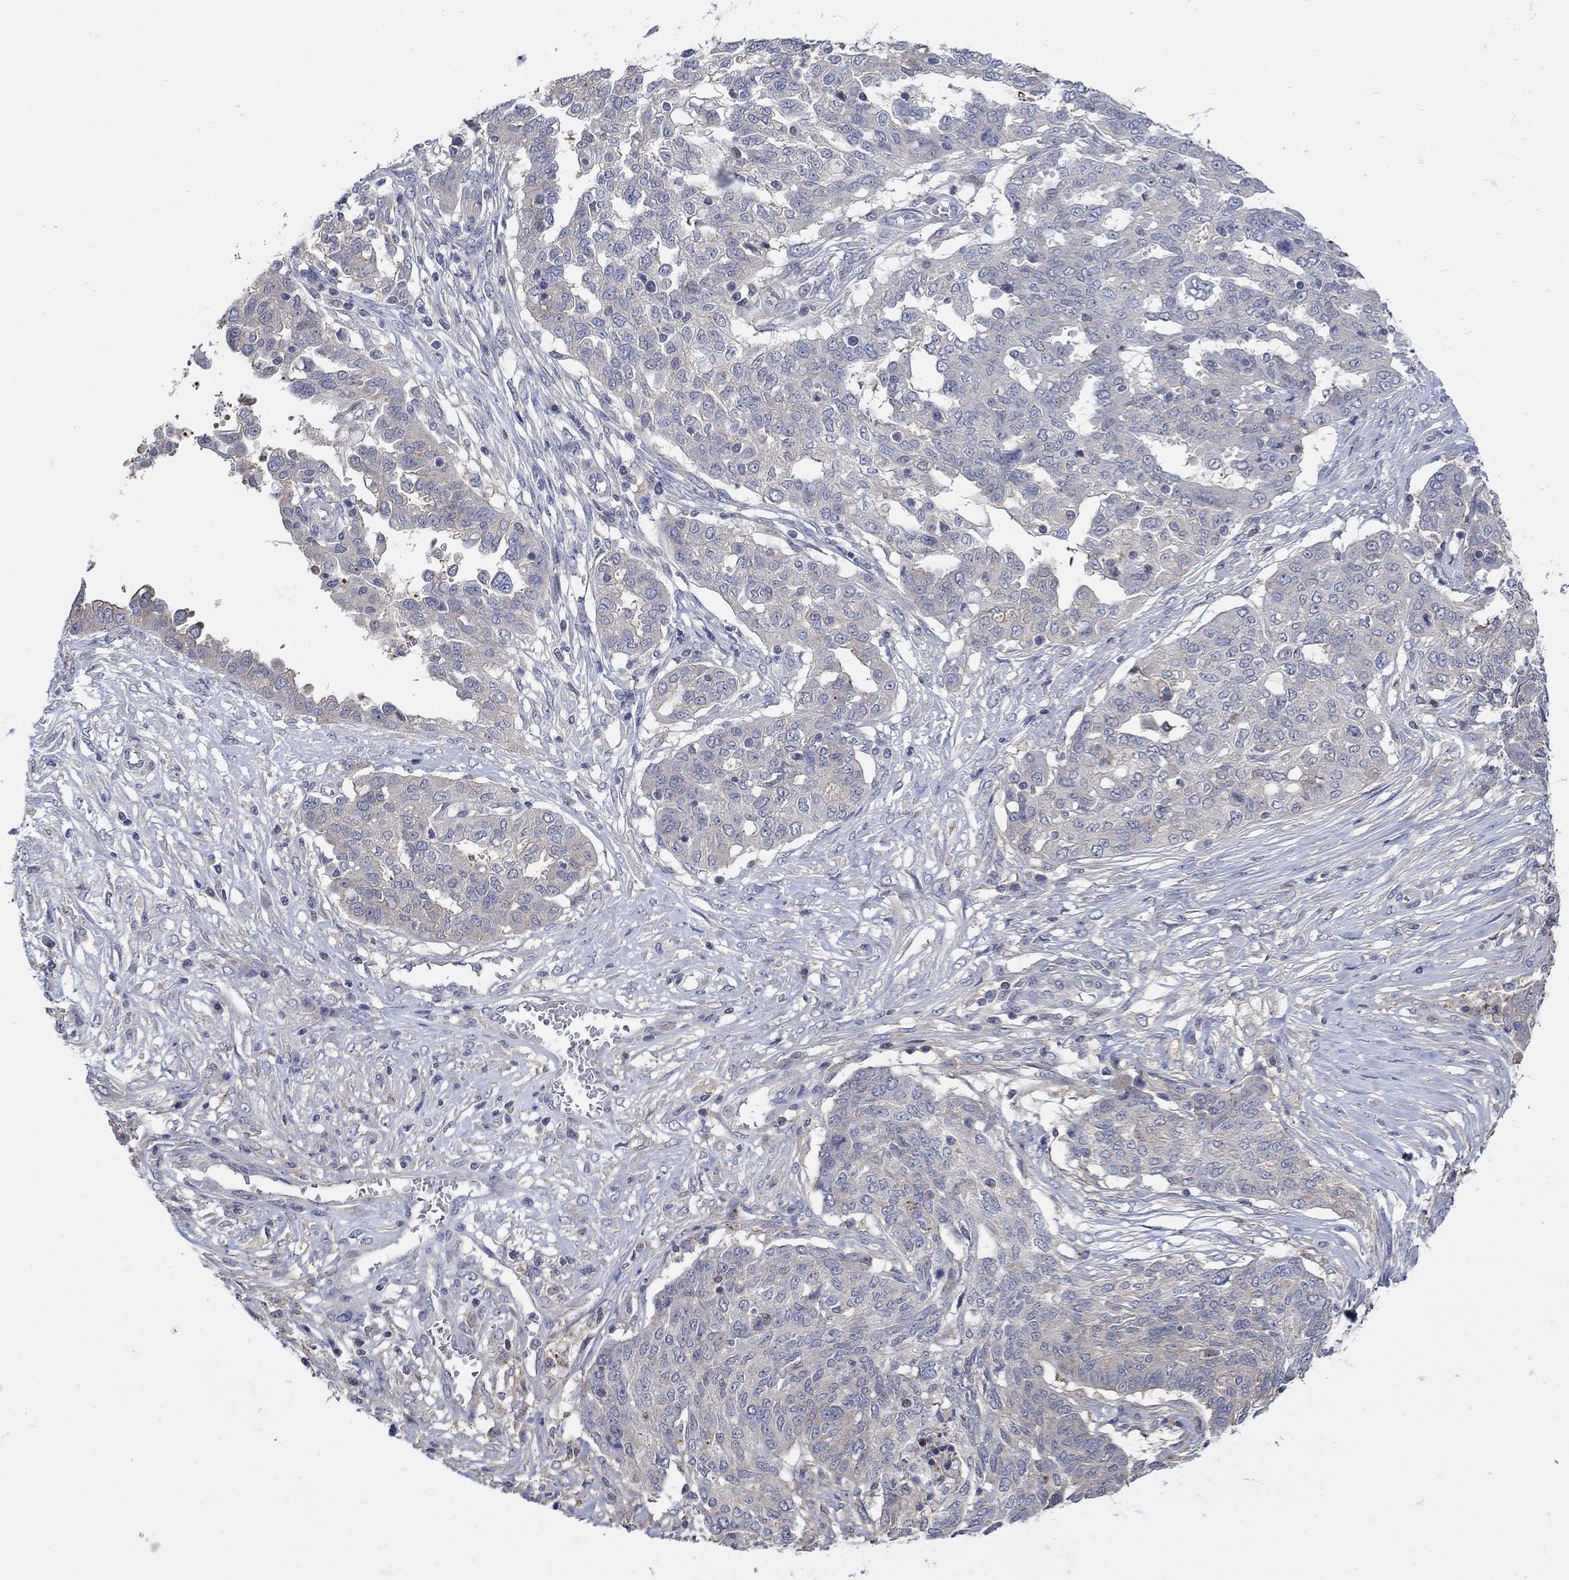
{"staining": {"intensity": "negative", "quantity": "none", "location": "none"}, "tissue": "ovarian cancer", "cell_type": "Tumor cells", "image_type": "cancer", "snomed": [{"axis": "morphology", "description": "Cystadenocarcinoma, serous, NOS"}, {"axis": "topography", "description": "Ovary"}], "caption": "IHC of human serous cystadenocarcinoma (ovarian) shows no staining in tumor cells.", "gene": "TEKT3", "patient": {"sex": "female", "age": 67}}